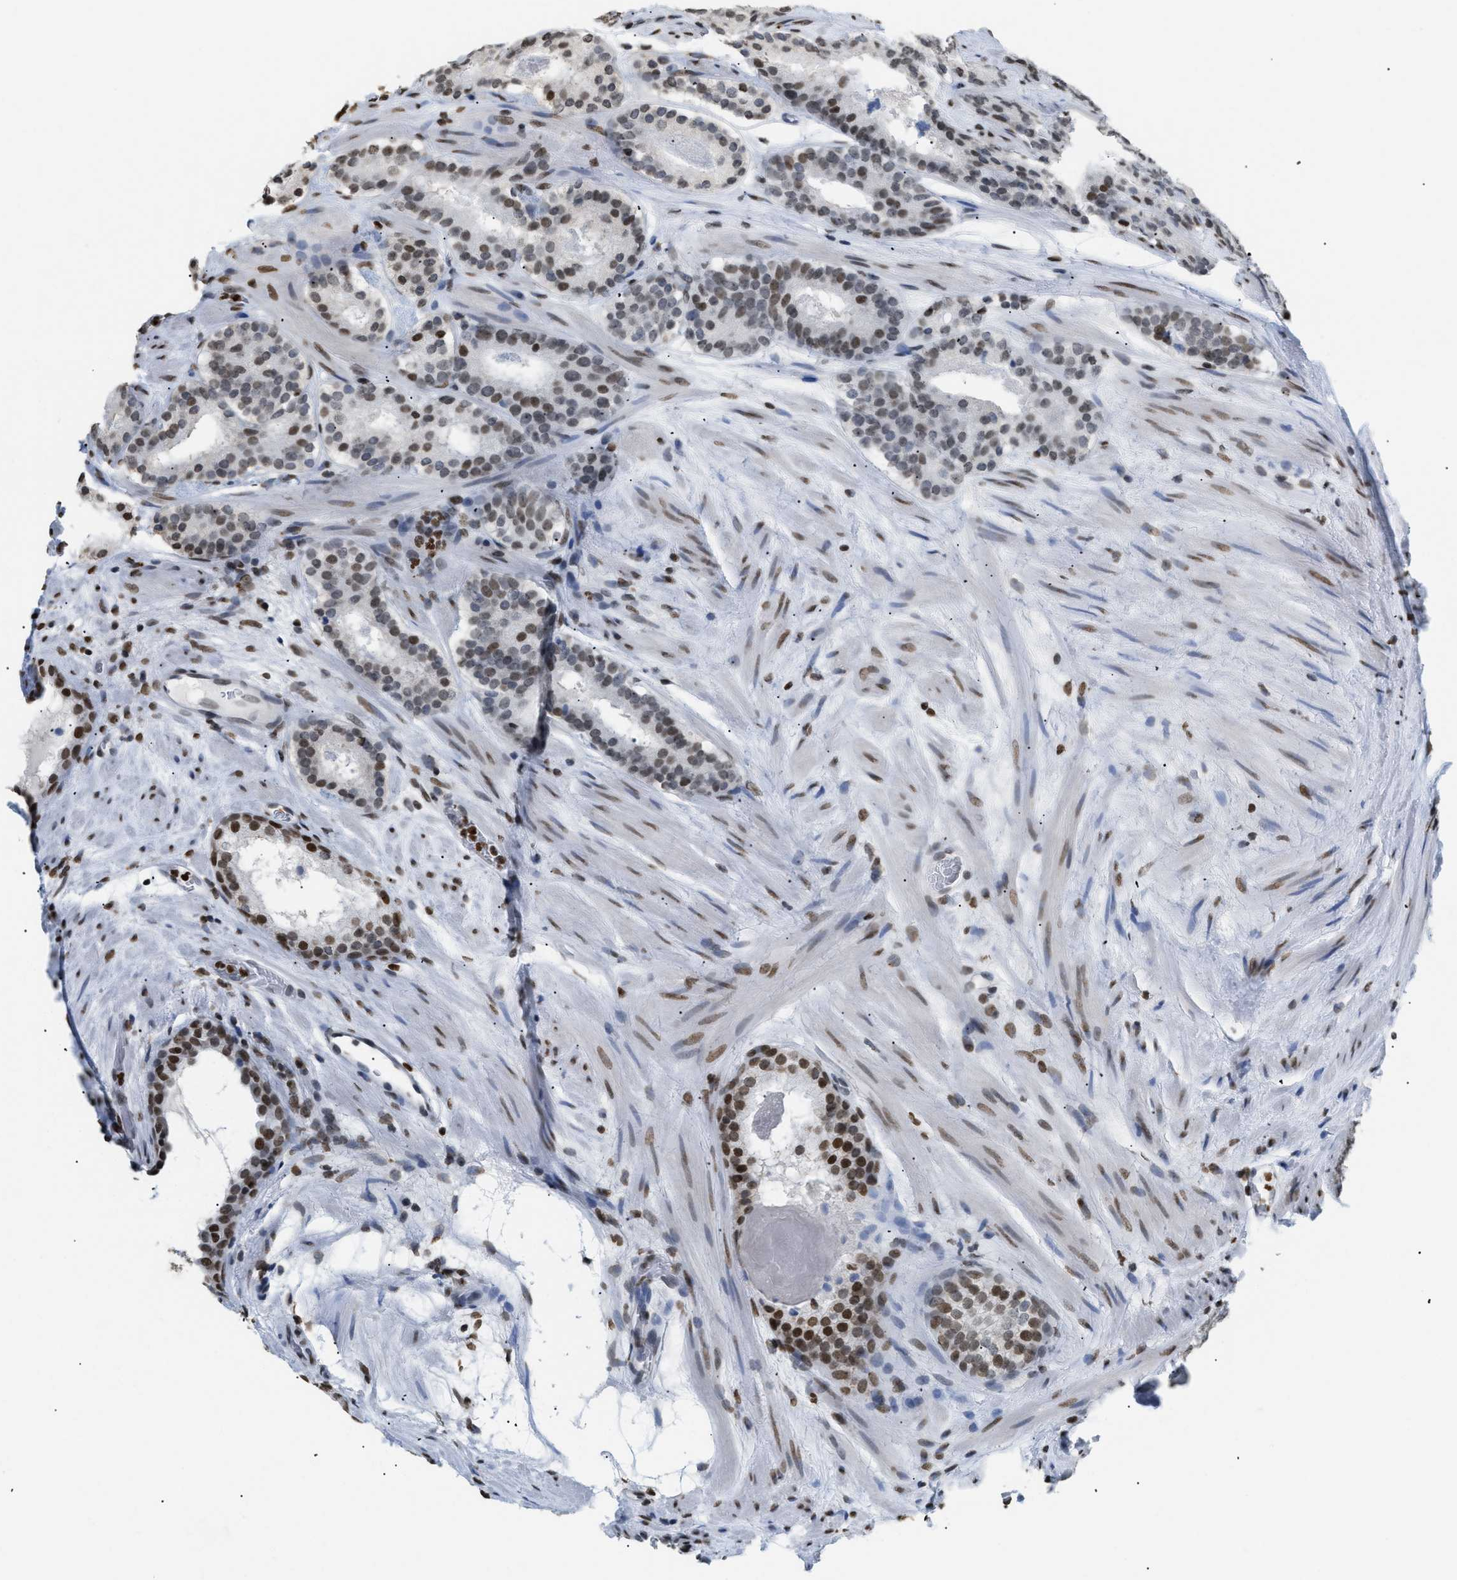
{"staining": {"intensity": "moderate", "quantity": ">75%", "location": "nuclear"}, "tissue": "prostate cancer", "cell_type": "Tumor cells", "image_type": "cancer", "snomed": [{"axis": "morphology", "description": "Adenocarcinoma, Low grade"}, {"axis": "topography", "description": "Prostate"}], "caption": "DAB immunohistochemical staining of human prostate low-grade adenocarcinoma exhibits moderate nuclear protein positivity in about >75% of tumor cells.", "gene": "HMGN2", "patient": {"sex": "male", "age": 69}}